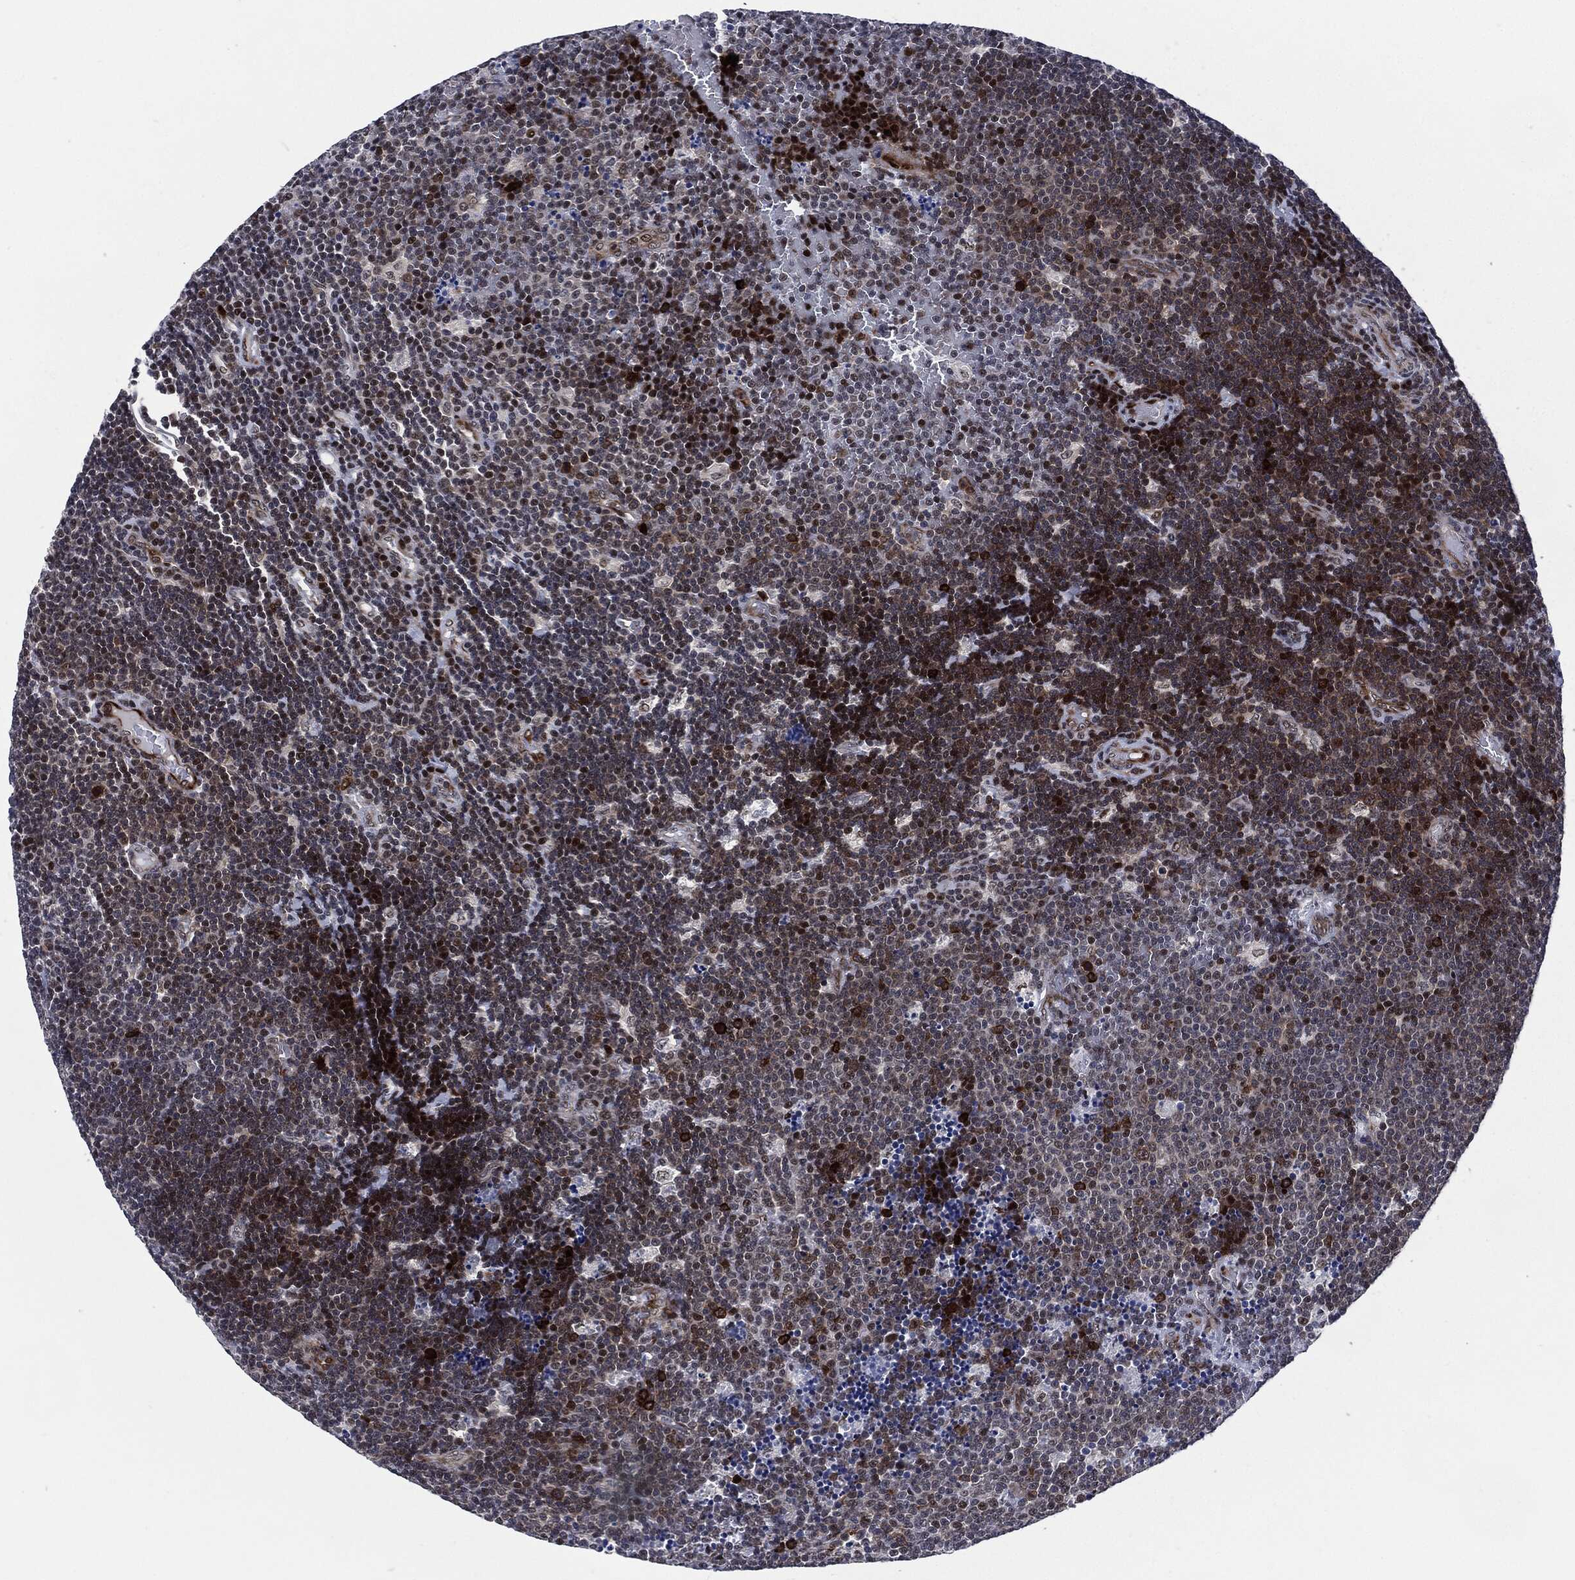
{"staining": {"intensity": "strong", "quantity": "<25%", "location": "cytoplasmic/membranous,nuclear"}, "tissue": "lymphoma", "cell_type": "Tumor cells", "image_type": "cancer", "snomed": [{"axis": "morphology", "description": "Malignant lymphoma, non-Hodgkin's type, Low grade"}, {"axis": "topography", "description": "Brain"}], "caption": "Immunohistochemistry of malignant lymphoma, non-Hodgkin's type (low-grade) demonstrates medium levels of strong cytoplasmic/membranous and nuclear positivity in about <25% of tumor cells.", "gene": "AKT2", "patient": {"sex": "female", "age": 66}}